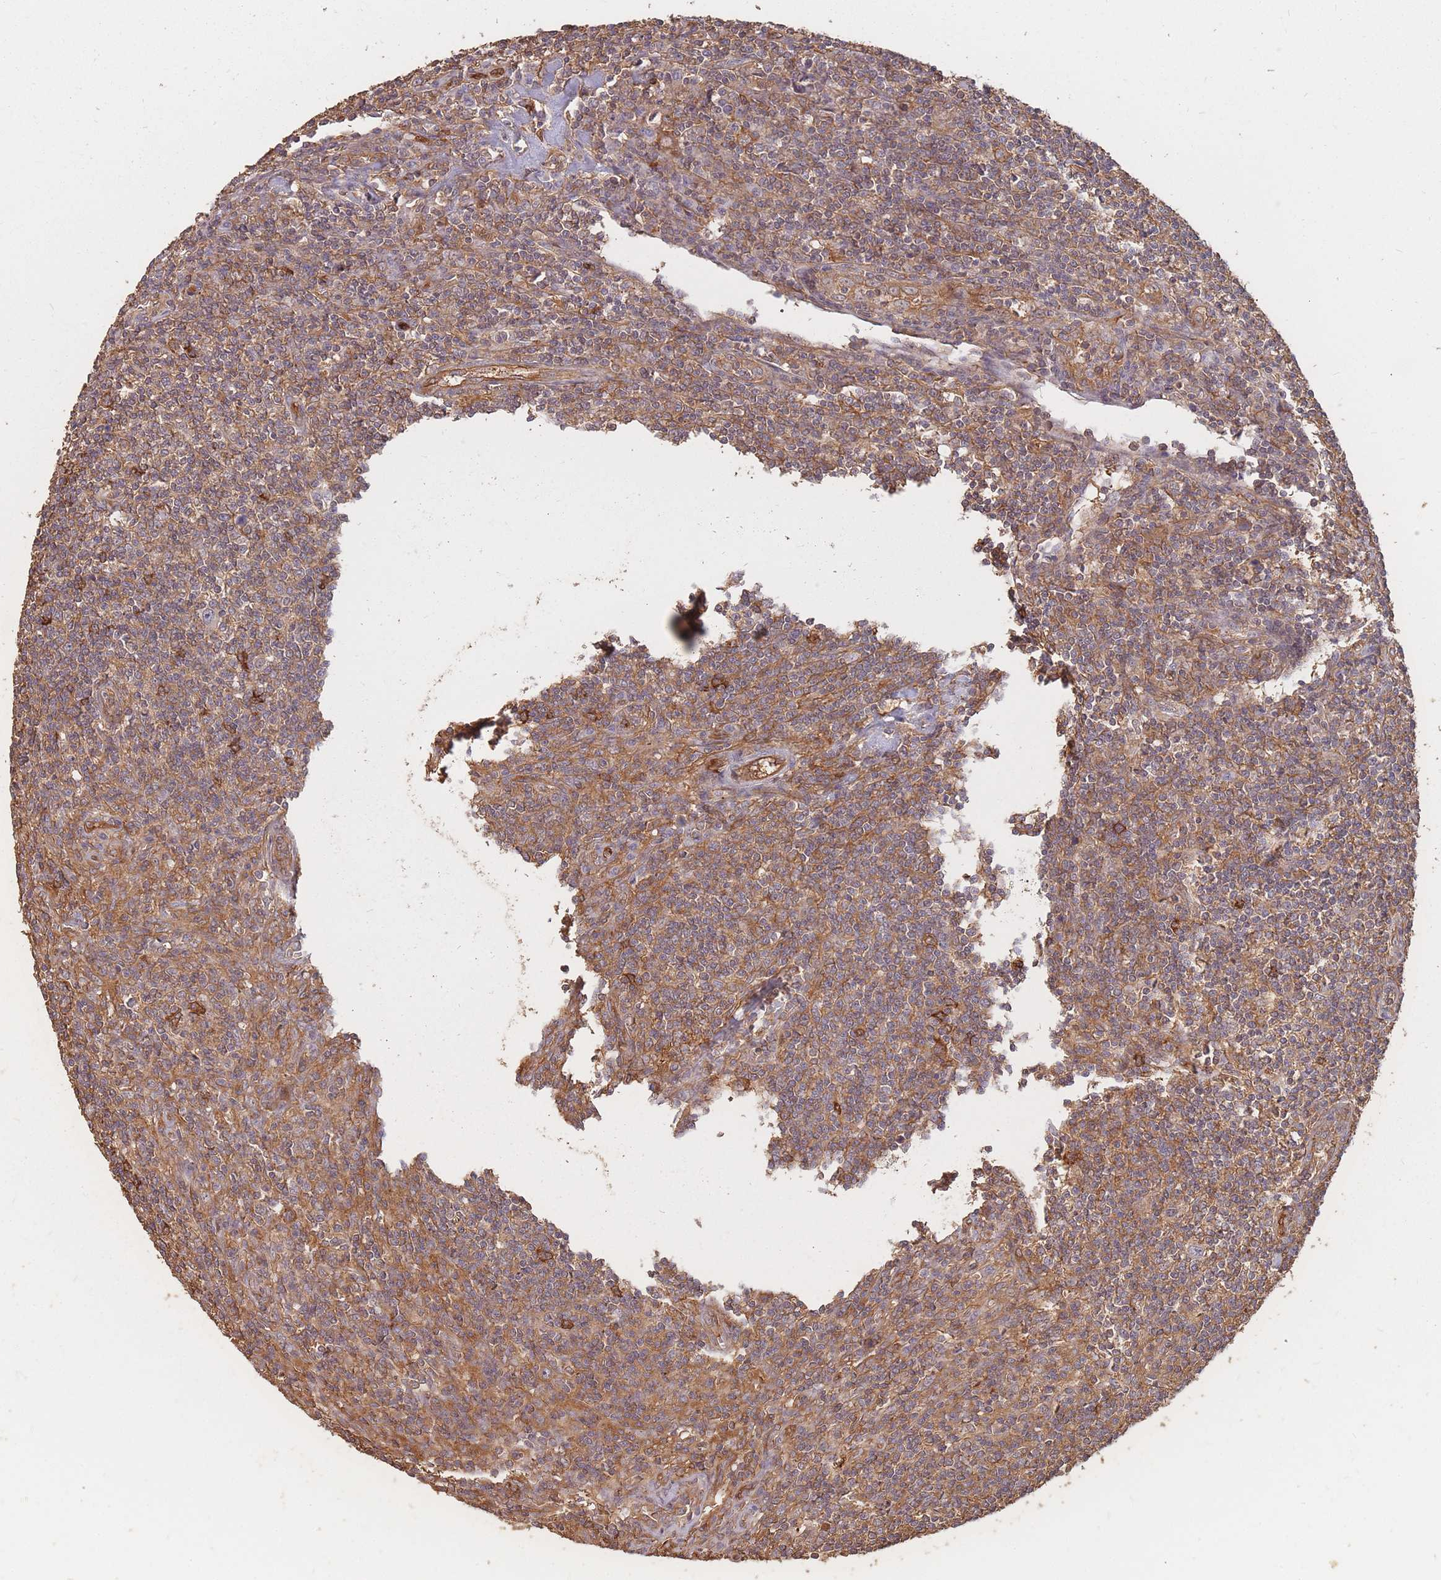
{"staining": {"intensity": "moderate", "quantity": ">75%", "location": "cytoplasmic/membranous"}, "tissue": "lymphoma", "cell_type": "Tumor cells", "image_type": "cancer", "snomed": [{"axis": "morphology", "description": "Hodgkin's disease, NOS"}, {"axis": "topography", "description": "Lymph node"}], "caption": "Tumor cells display medium levels of moderate cytoplasmic/membranous expression in about >75% of cells in lymphoma.", "gene": "PLS3", "patient": {"sex": "male", "age": 83}}